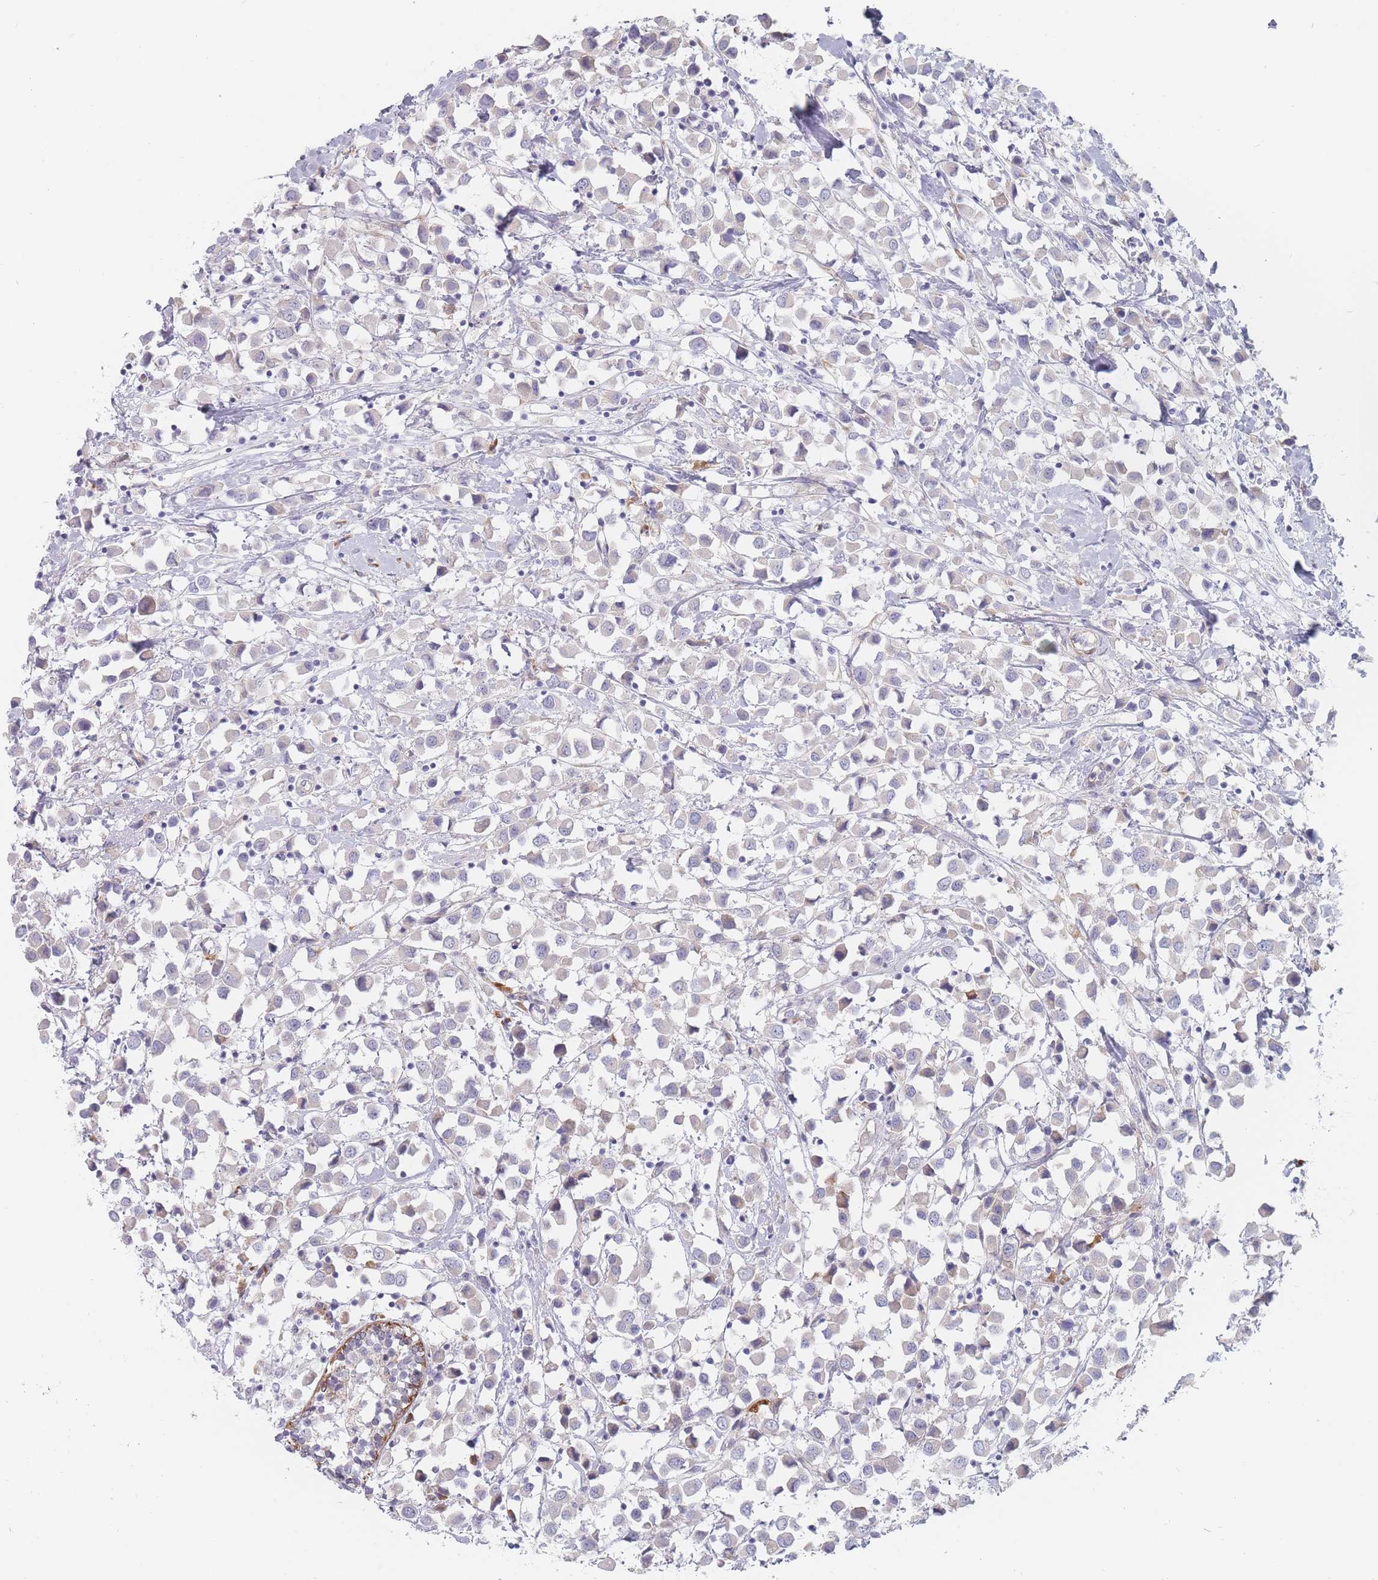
{"staining": {"intensity": "negative", "quantity": "none", "location": "none"}, "tissue": "breast cancer", "cell_type": "Tumor cells", "image_type": "cancer", "snomed": [{"axis": "morphology", "description": "Duct carcinoma"}, {"axis": "topography", "description": "Breast"}], "caption": "This is a histopathology image of immunohistochemistry staining of breast cancer, which shows no staining in tumor cells.", "gene": "ERBIN", "patient": {"sex": "female", "age": 61}}